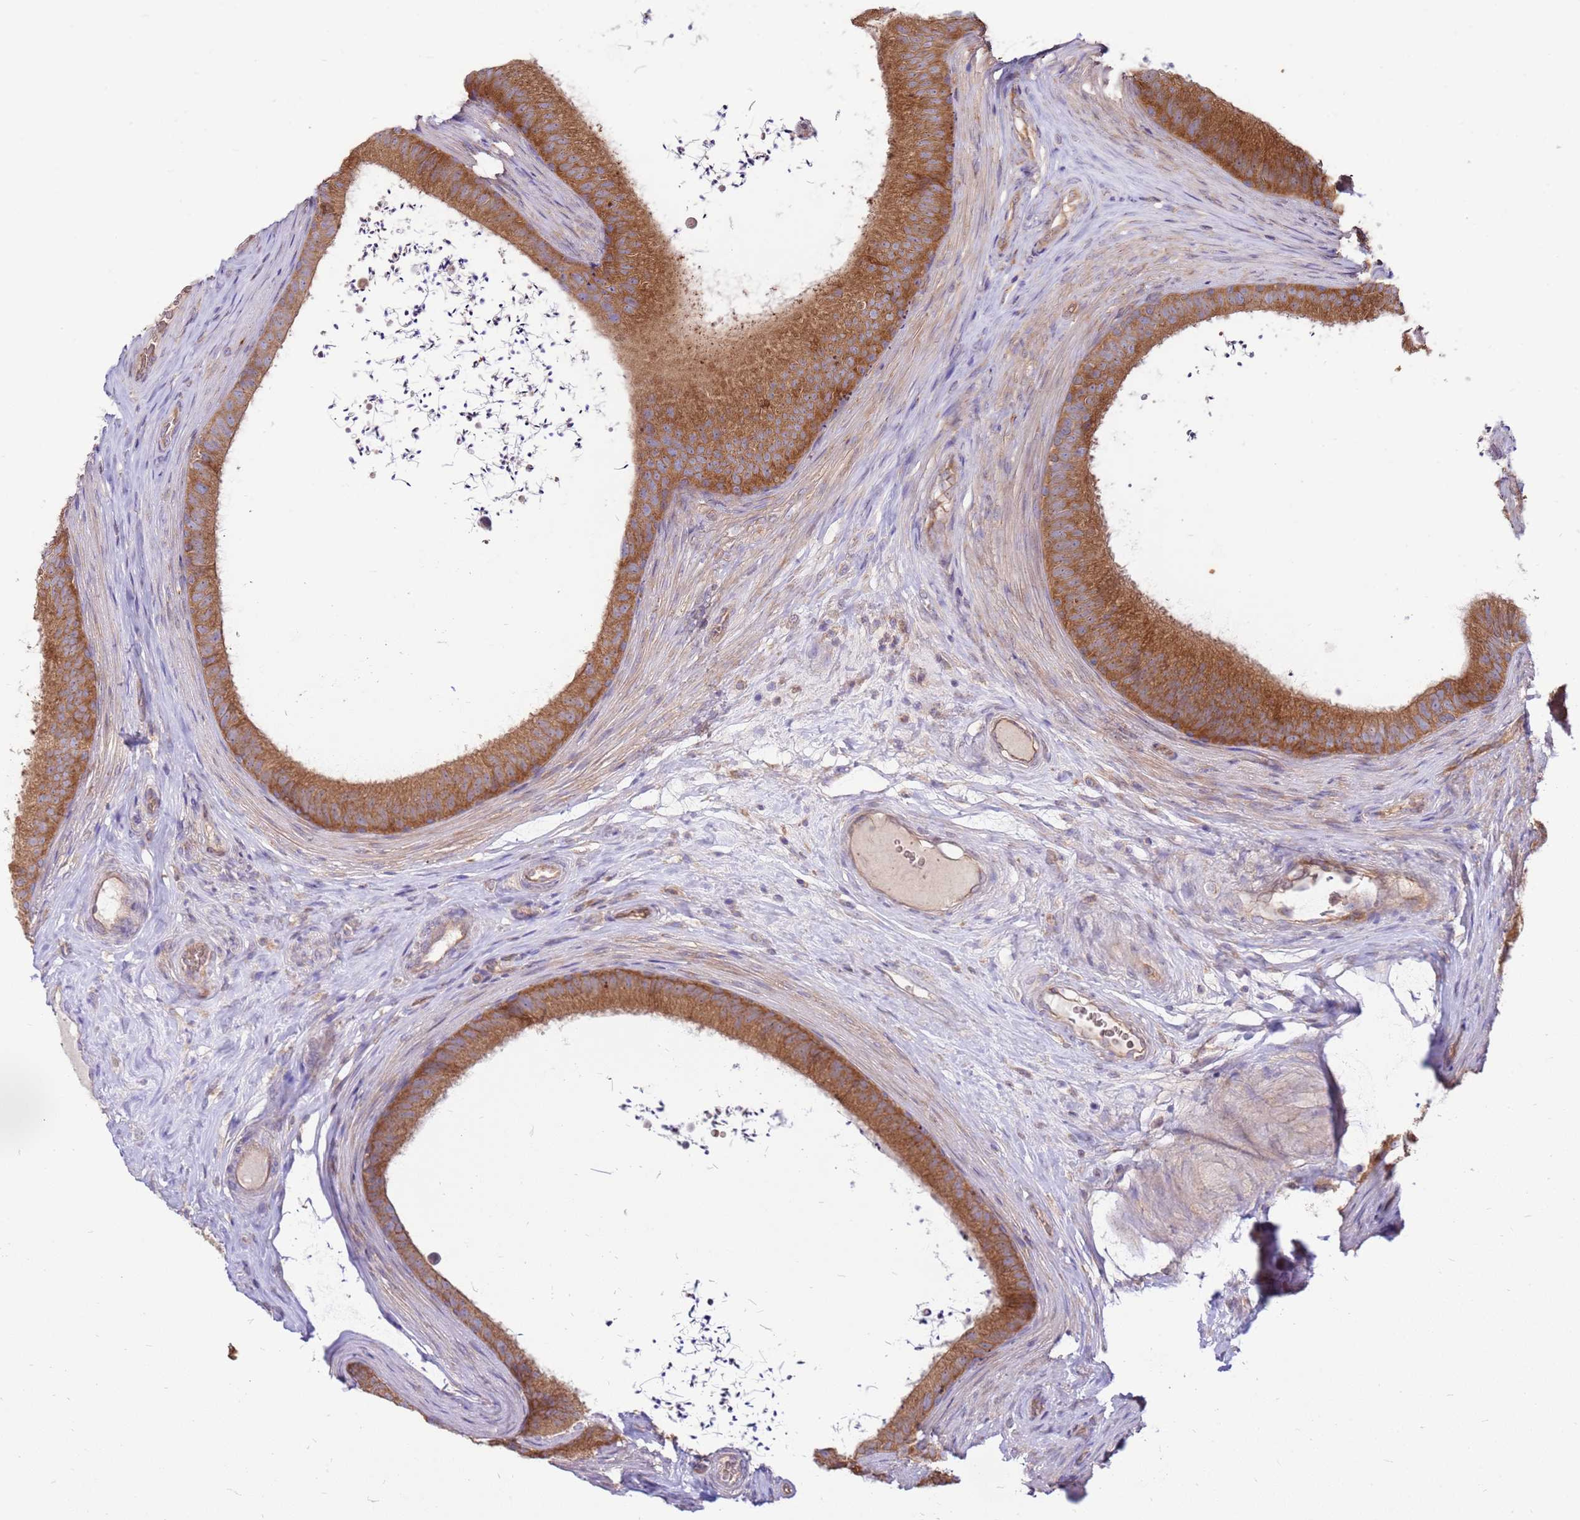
{"staining": {"intensity": "strong", "quantity": ">75%", "location": "cytoplasmic/membranous"}, "tissue": "epididymis", "cell_type": "Glandular cells", "image_type": "normal", "snomed": [{"axis": "morphology", "description": "Normal tissue, NOS"}, {"axis": "topography", "description": "Testis"}, {"axis": "topography", "description": "Epididymis"}], "caption": "Immunohistochemical staining of benign epididymis reveals high levels of strong cytoplasmic/membranous positivity in approximately >75% of glandular cells.", "gene": "SLC44A5", "patient": {"sex": "male", "age": 41}}